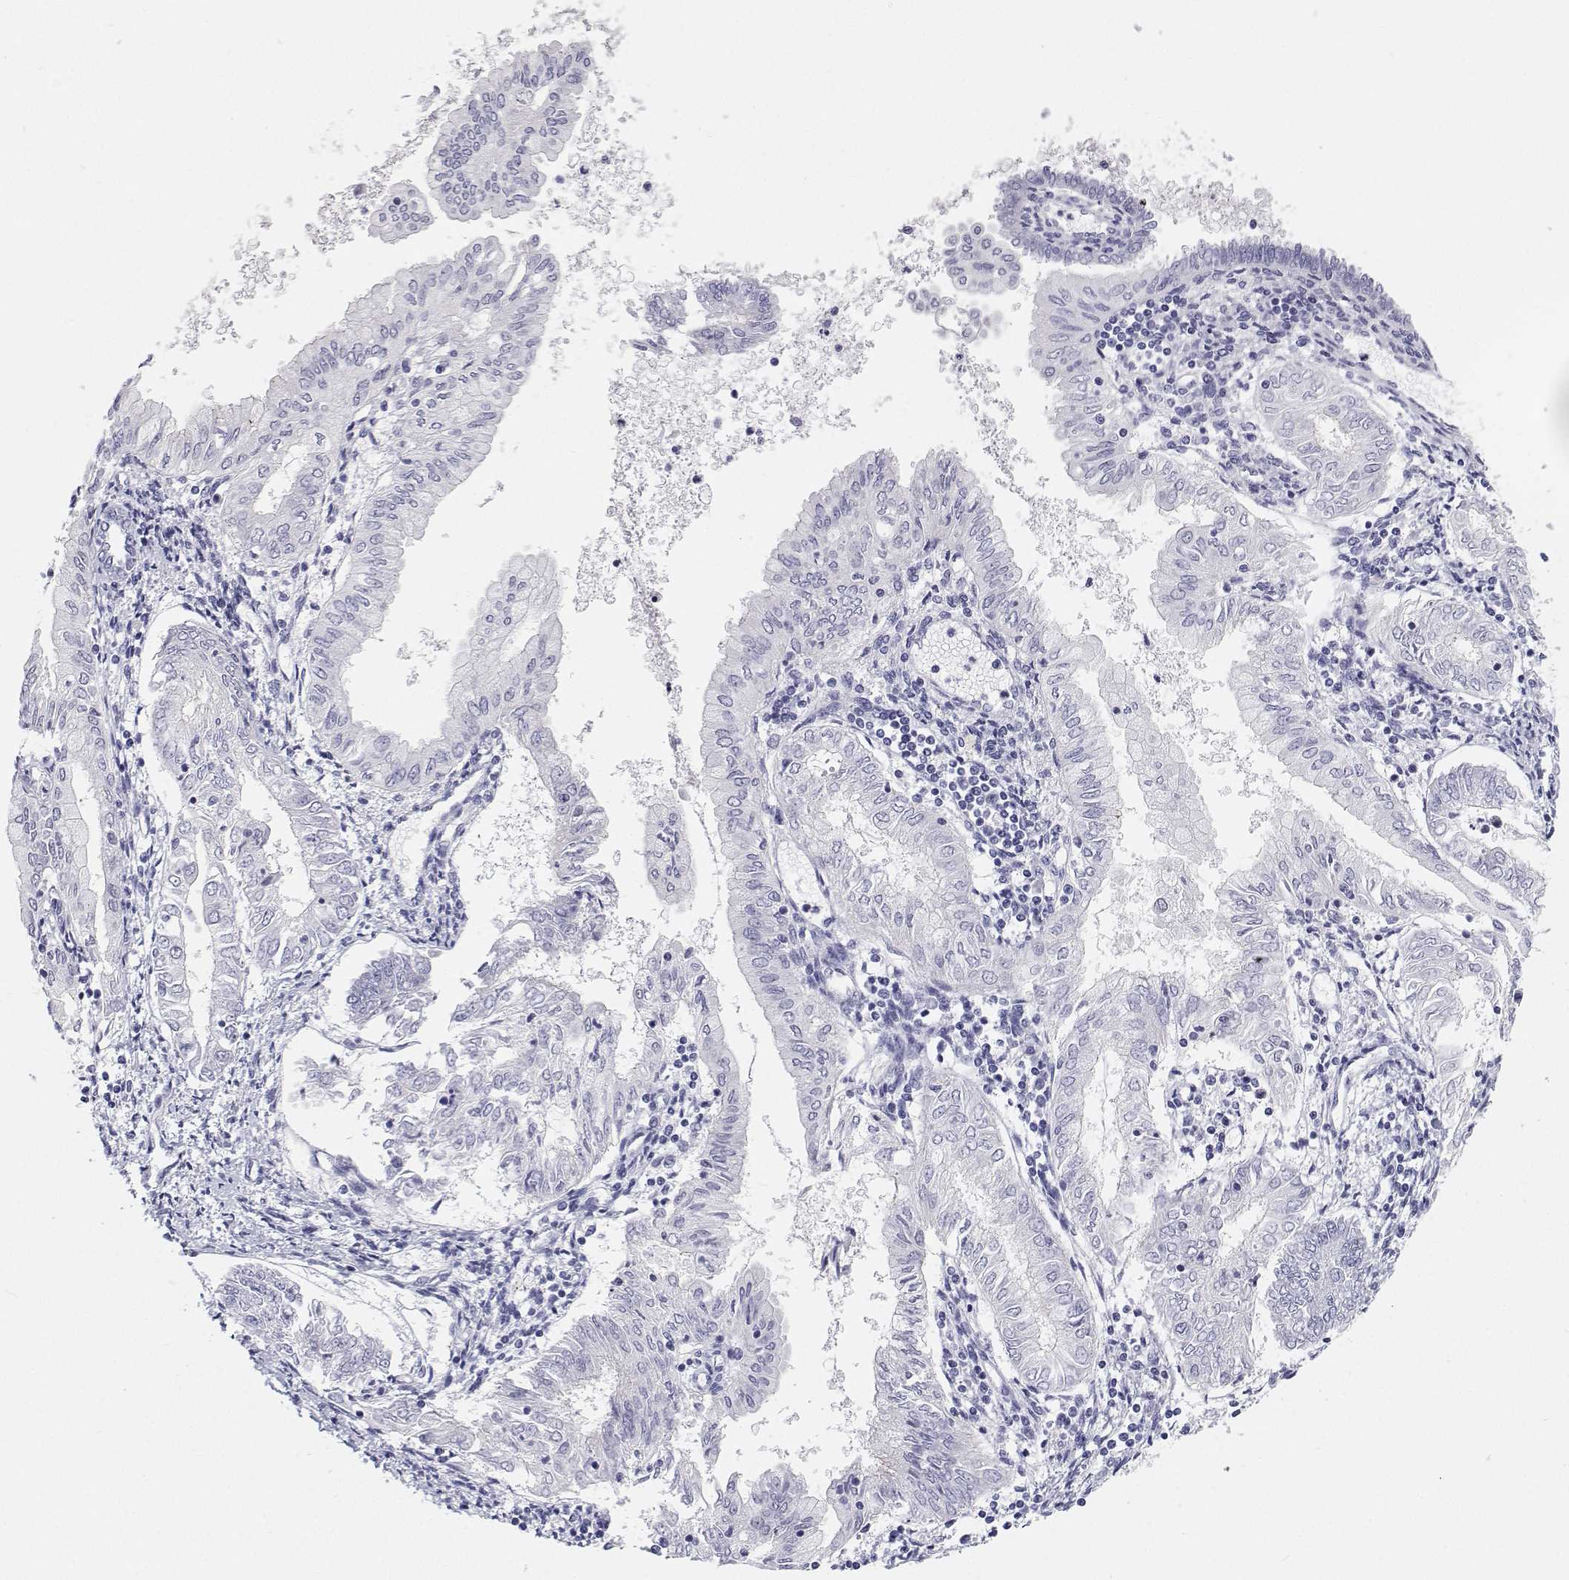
{"staining": {"intensity": "negative", "quantity": "none", "location": "none"}, "tissue": "endometrial cancer", "cell_type": "Tumor cells", "image_type": "cancer", "snomed": [{"axis": "morphology", "description": "Adenocarcinoma, NOS"}, {"axis": "topography", "description": "Endometrium"}], "caption": "An IHC photomicrograph of adenocarcinoma (endometrial) is shown. There is no staining in tumor cells of adenocarcinoma (endometrial).", "gene": "BHMT", "patient": {"sex": "female", "age": 68}}